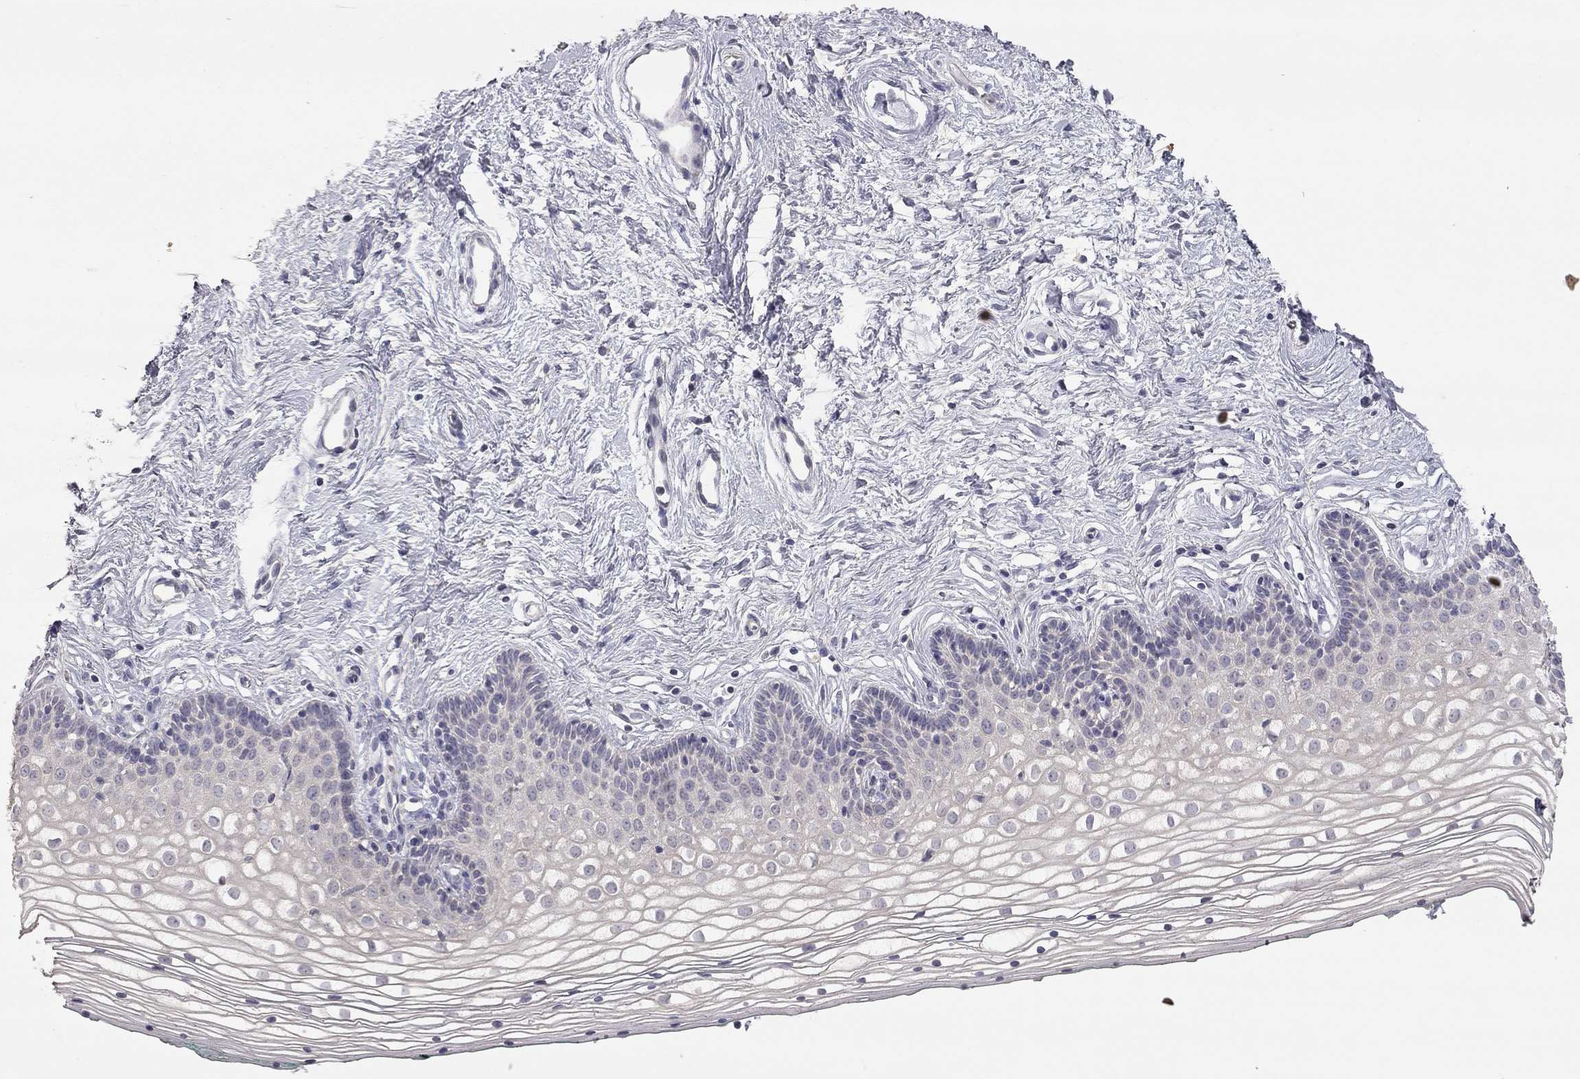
{"staining": {"intensity": "negative", "quantity": "none", "location": "none"}, "tissue": "vagina", "cell_type": "Squamous epithelial cells", "image_type": "normal", "snomed": [{"axis": "morphology", "description": "Normal tissue, NOS"}, {"axis": "topography", "description": "Vagina"}], "caption": "An immunohistochemistry micrograph of unremarkable vagina is shown. There is no staining in squamous epithelial cells of vagina.", "gene": "SYT12", "patient": {"sex": "female", "age": 36}}